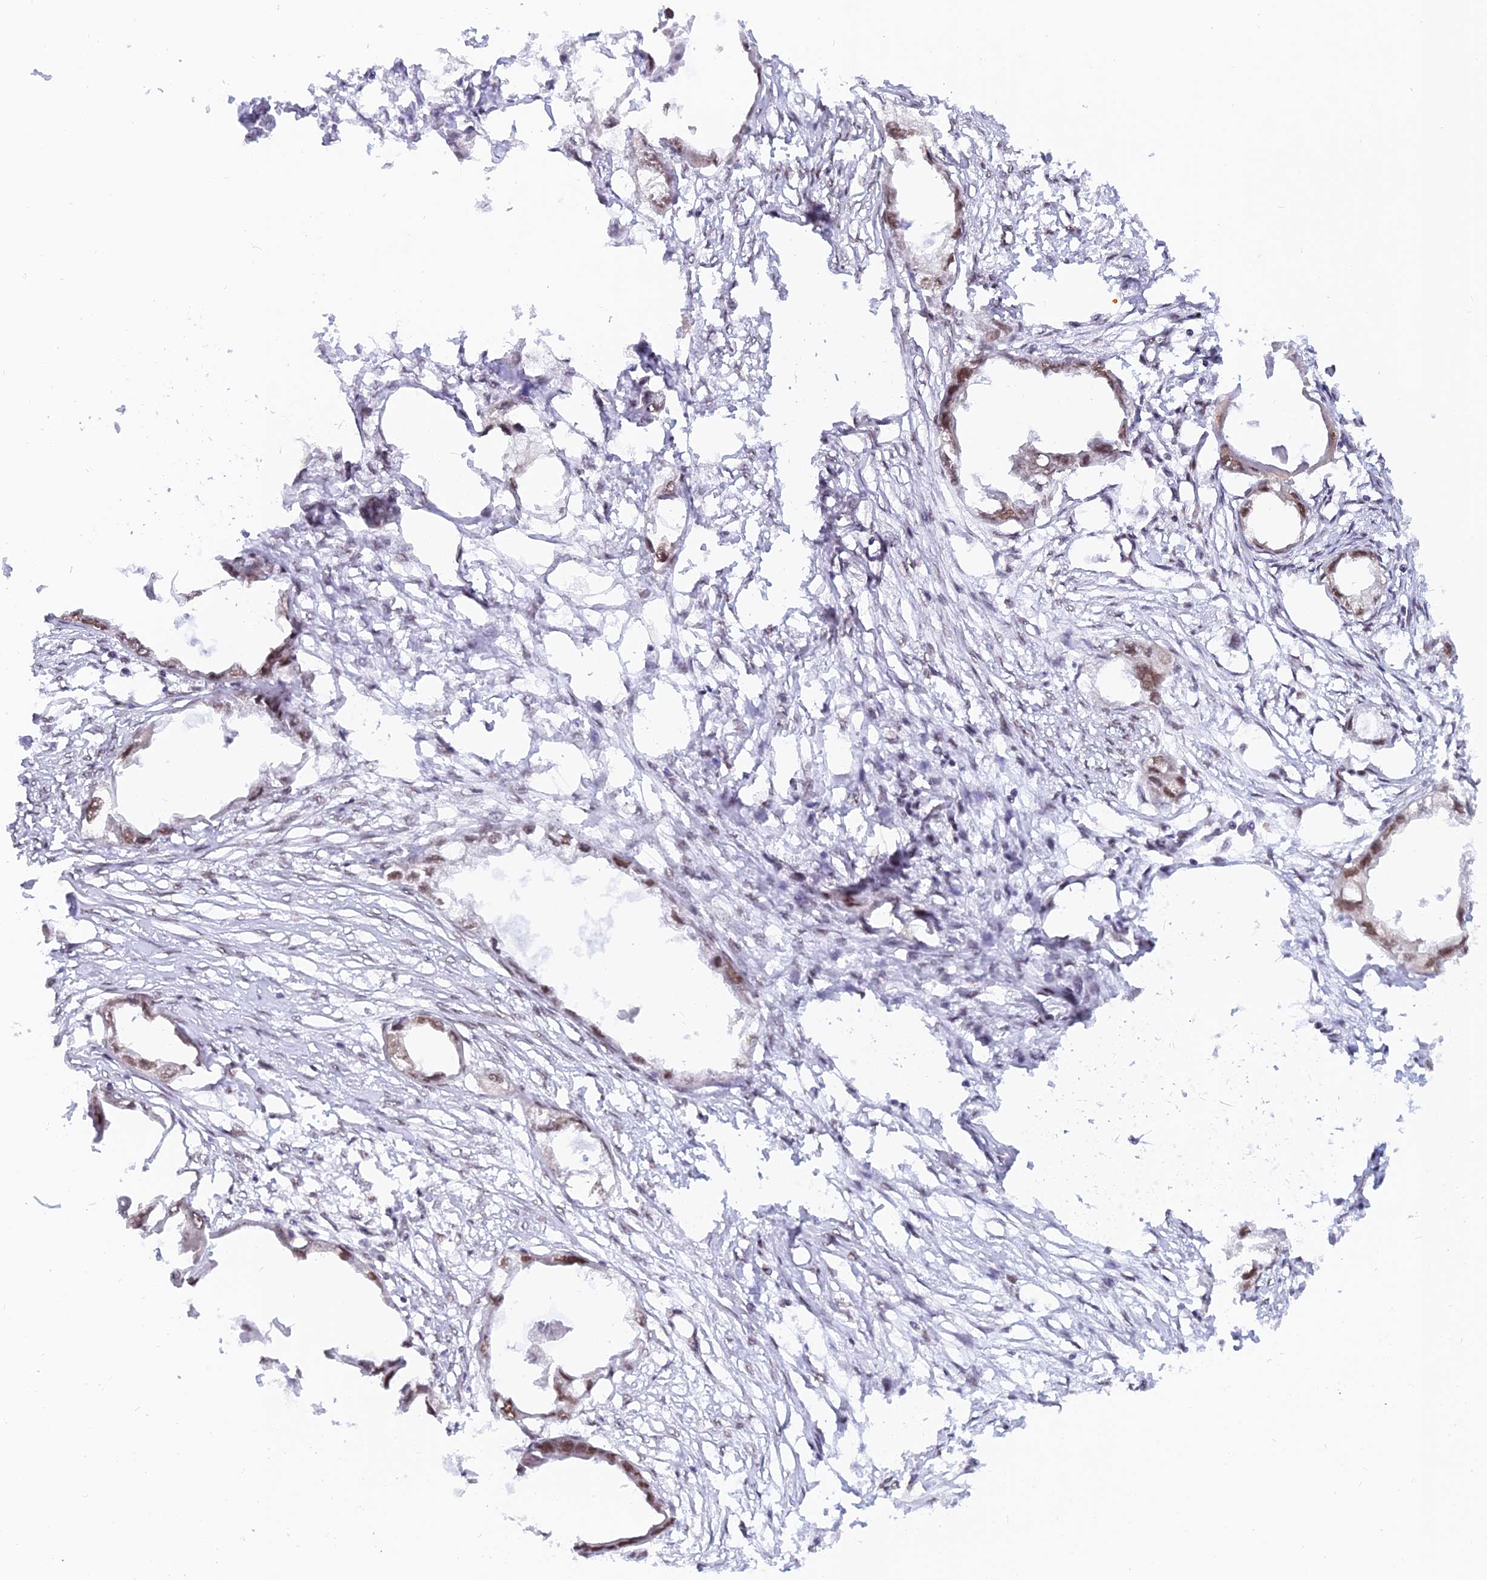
{"staining": {"intensity": "moderate", "quantity": ">75%", "location": "nuclear"}, "tissue": "endometrial cancer", "cell_type": "Tumor cells", "image_type": "cancer", "snomed": [{"axis": "morphology", "description": "Adenocarcinoma, NOS"}, {"axis": "morphology", "description": "Adenocarcinoma, metastatic, NOS"}, {"axis": "topography", "description": "Adipose tissue"}, {"axis": "topography", "description": "Endometrium"}], "caption": "Immunohistochemical staining of endometrial metastatic adenocarcinoma displays medium levels of moderate nuclear protein expression in about >75% of tumor cells.", "gene": "DPY30", "patient": {"sex": "female", "age": 67}}